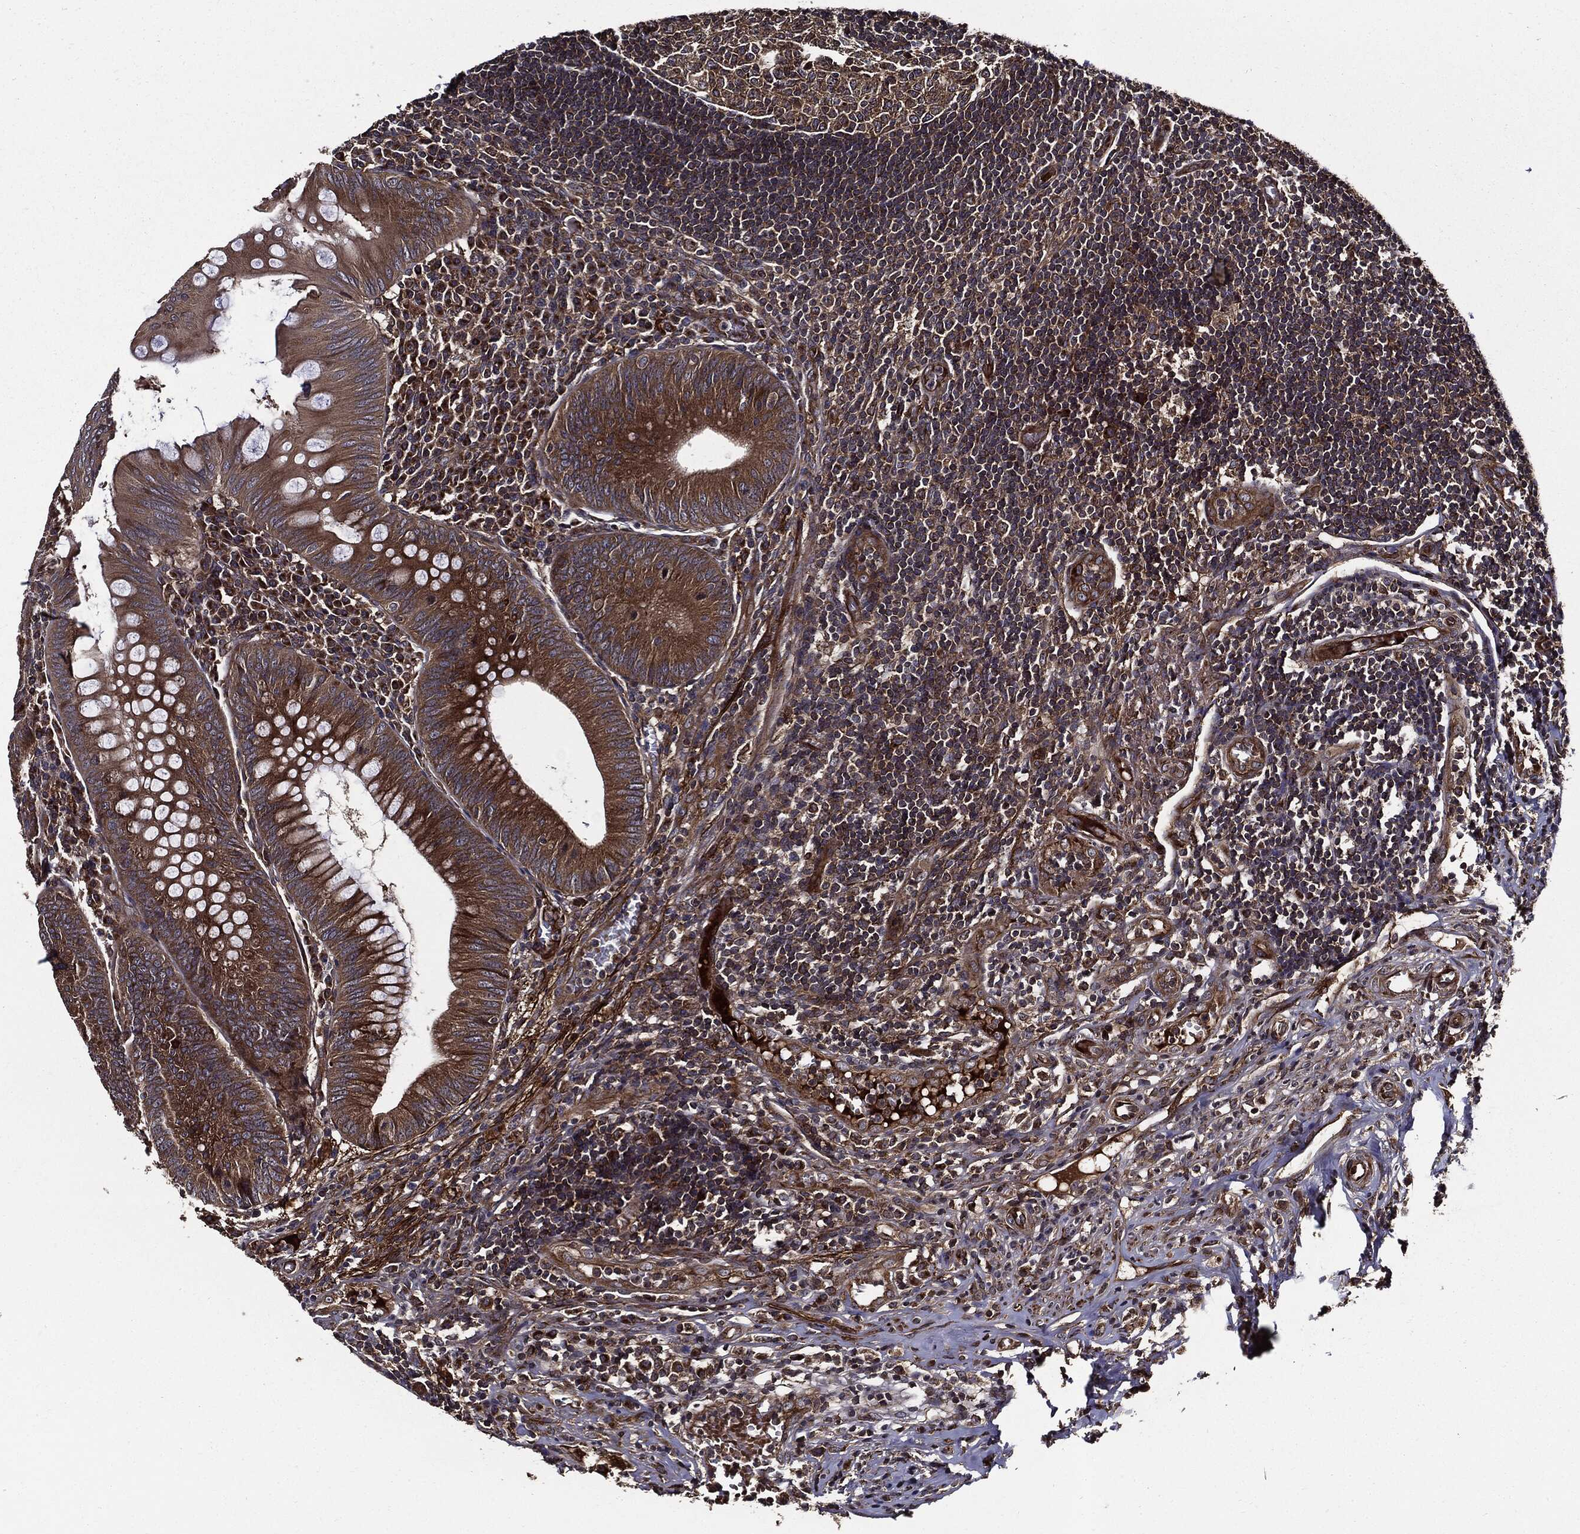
{"staining": {"intensity": "moderate", "quantity": ">75%", "location": "cytoplasmic/membranous"}, "tissue": "appendix", "cell_type": "Glandular cells", "image_type": "normal", "snomed": [{"axis": "morphology", "description": "Normal tissue, NOS"}, {"axis": "morphology", "description": "Inflammation, NOS"}, {"axis": "topography", "description": "Appendix"}], "caption": "Immunohistochemical staining of normal human appendix reveals >75% levels of moderate cytoplasmic/membranous protein staining in about >75% of glandular cells.", "gene": "HTT", "patient": {"sex": "male", "age": 16}}